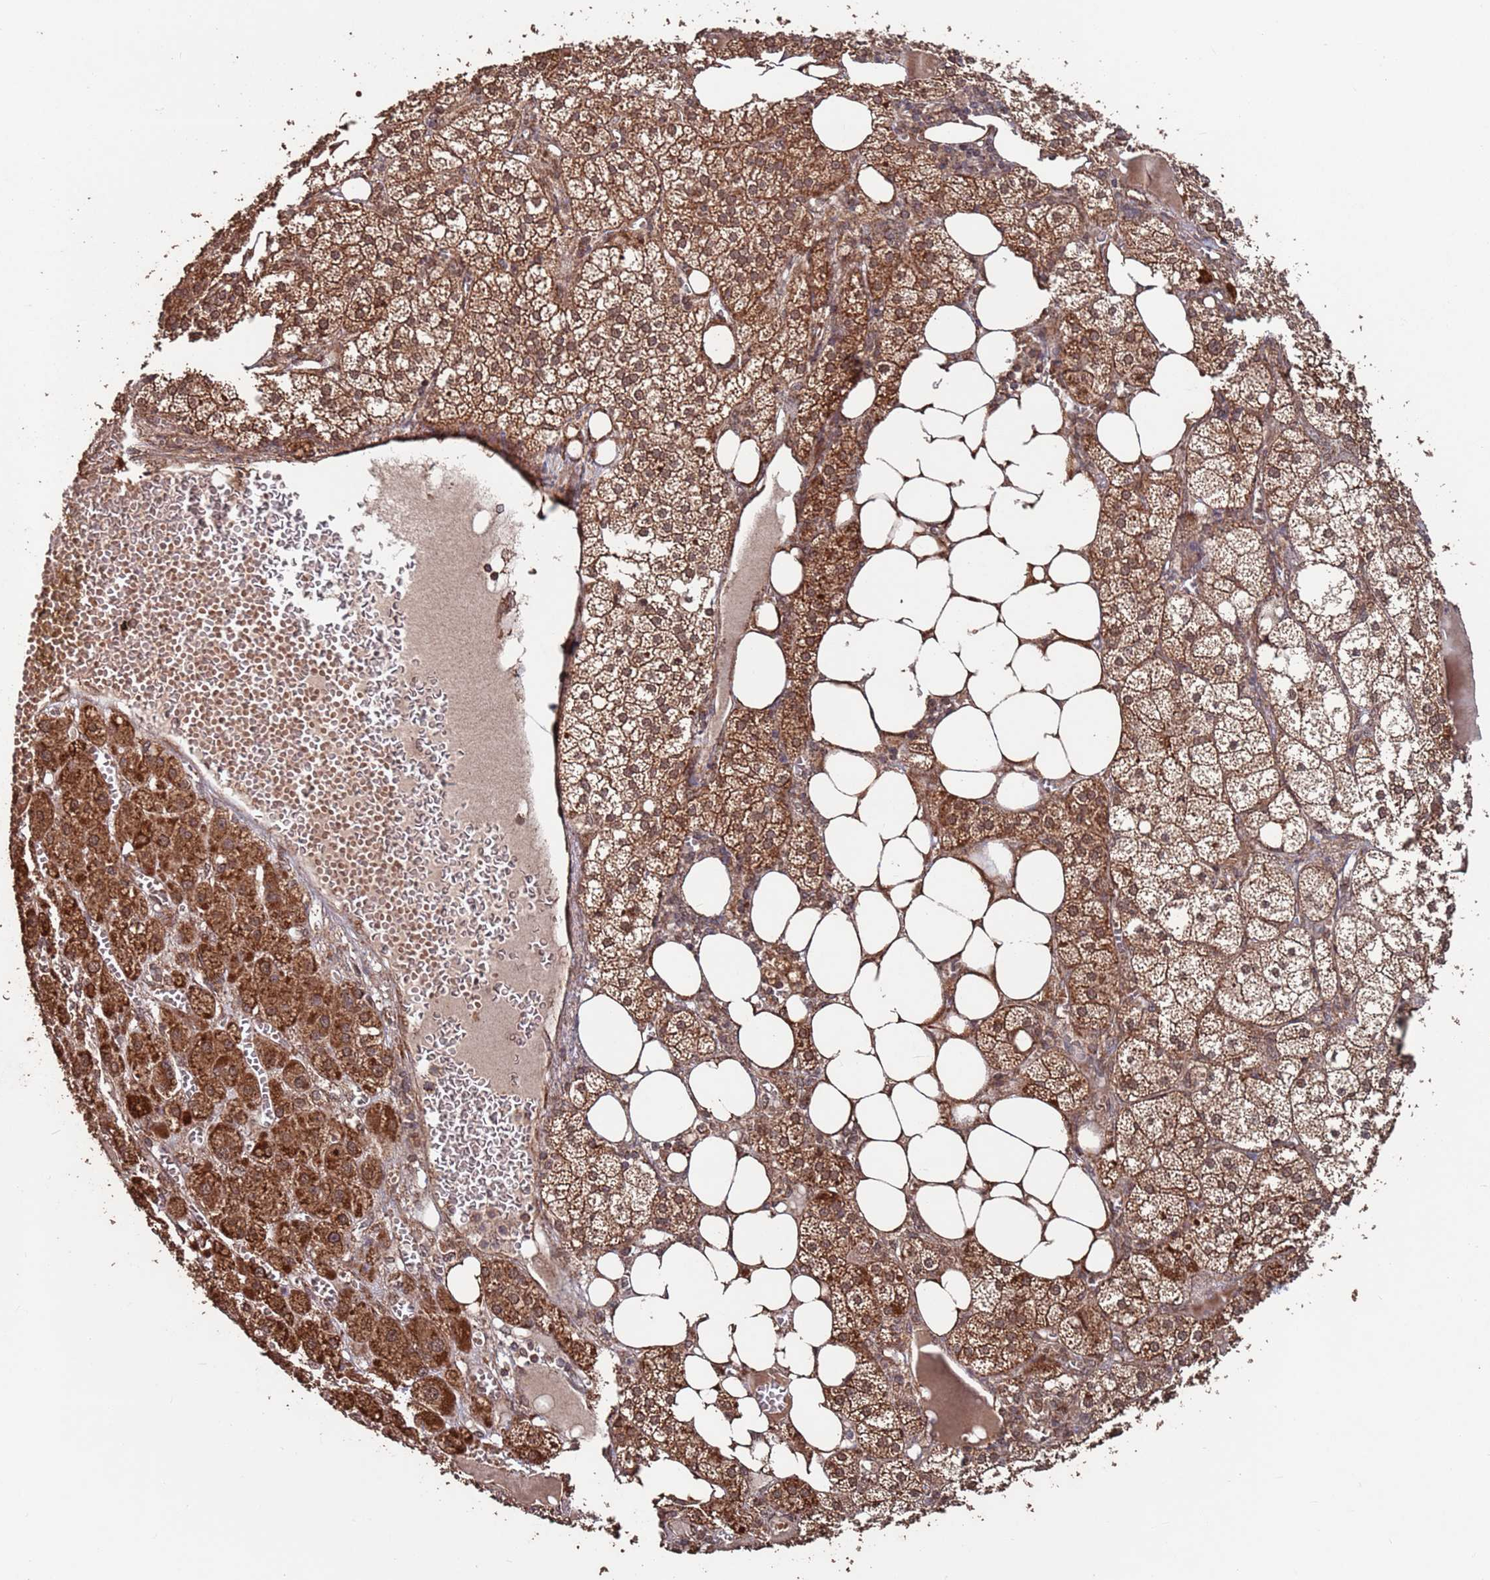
{"staining": {"intensity": "strong", "quantity": ">75%", "location": "cytoplasmic/membranous"}, "tissue": "adrenal gland", "cell_type": "Glandular cells", "image_type": "normal", "snomed": [{"axis": "morphology", "description": "Normal tissue, NOS"}, {"axis": "topography", "description": "Adrenal gland"}], "caption": "About >75% of glandular cells in normal human adrenal gland display strong cytoplasmic/membranous protein positivity as visualized by brown immunohistochemical staining.", "gene": "PRR7", "patient": {"sex": "female", "age": 61}}